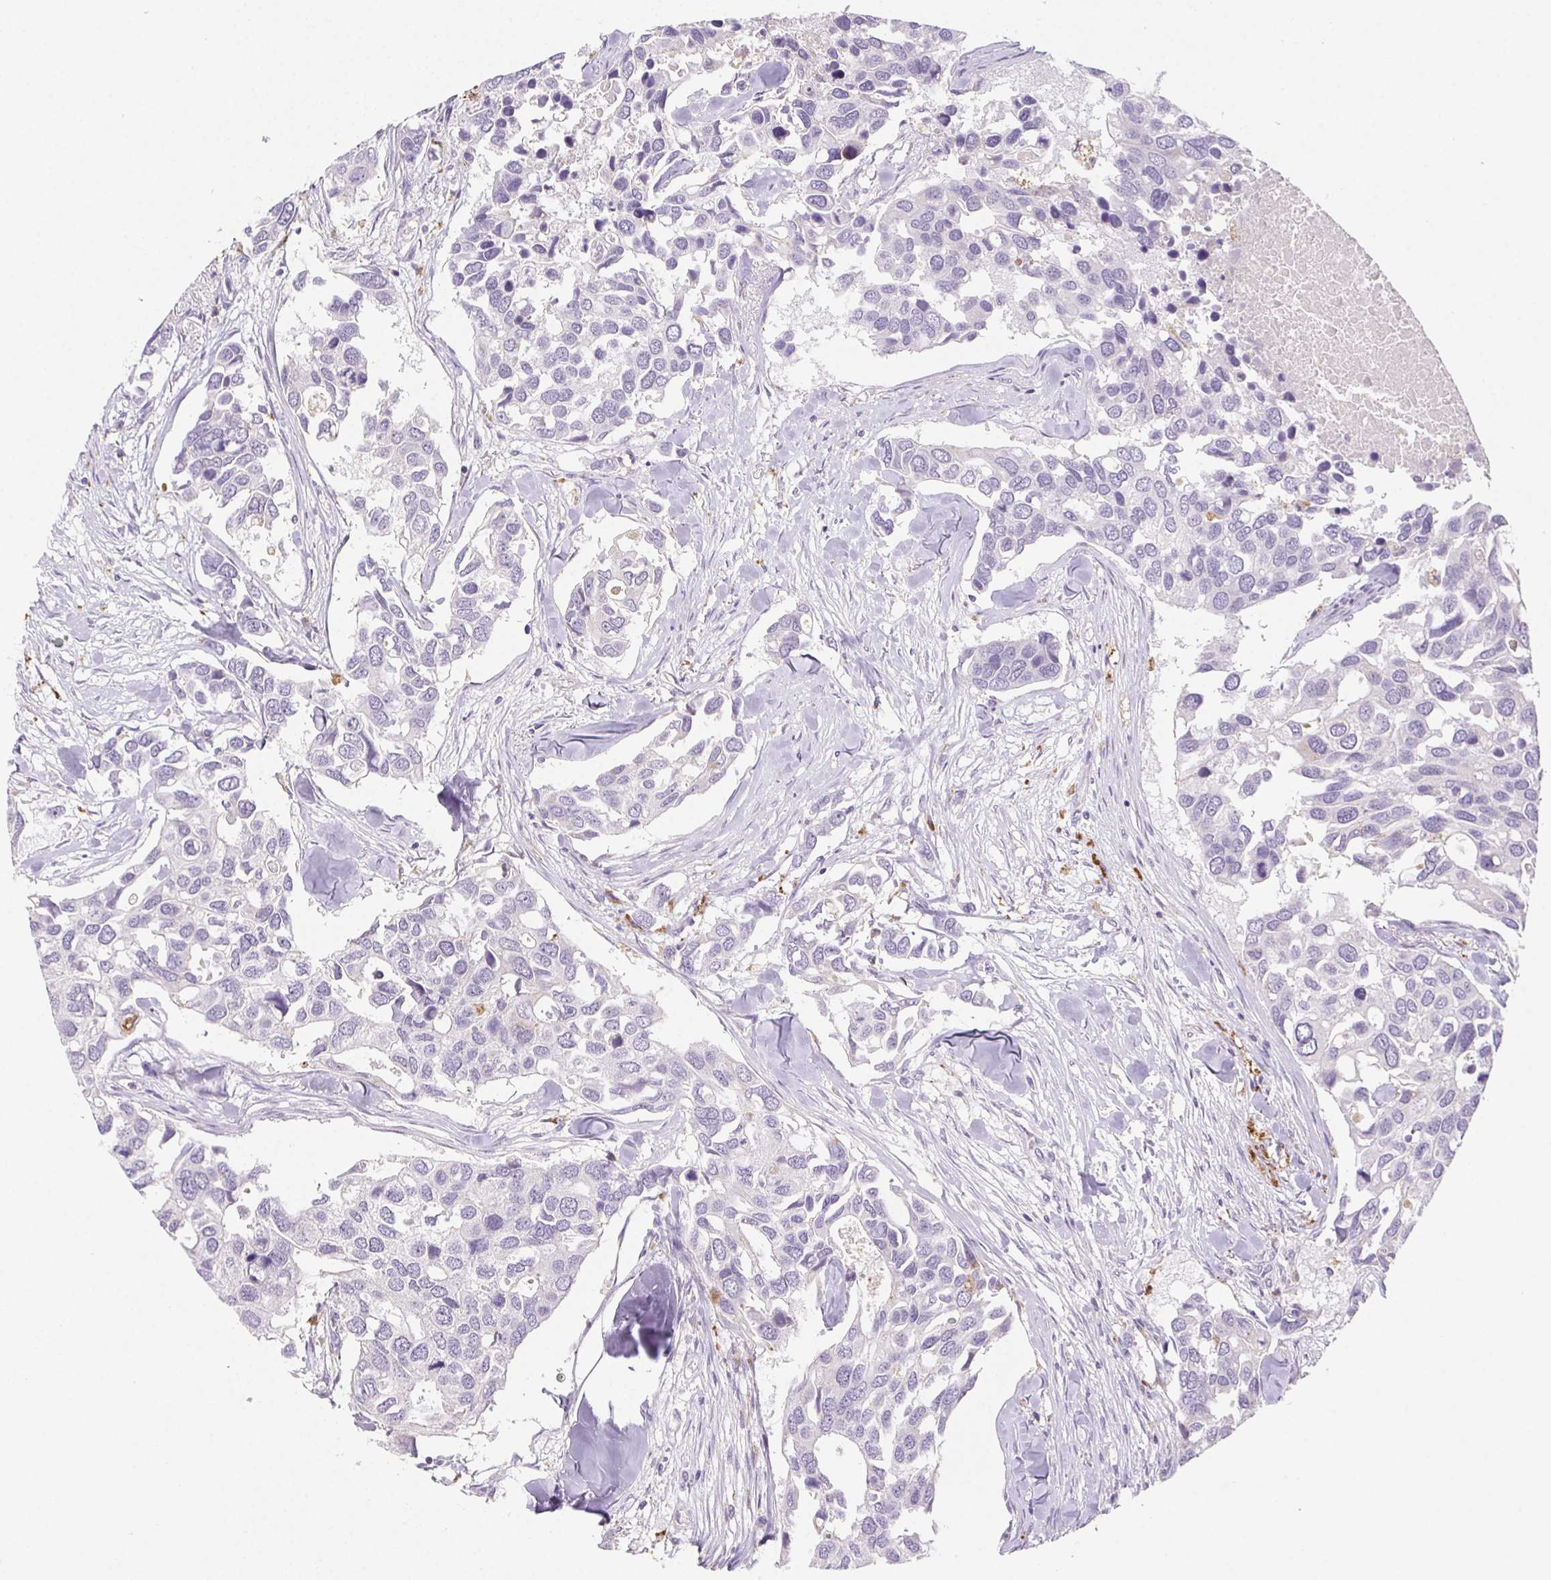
{"staining": {"intensity": "negative", "quantity": "none", "location": "none"}, "tissue": "breast cancer", "cell_type": "Tumor cells", "image_type": "cancer", "snomed": [{"axis": "morphology", "description": "Duct carcinoma"}, {"axis": "topography", "description": "Breast"}], "caption": "Histopathology image shows no protein positivity in tumor cells of infiltrating ductal carcinoma (breast) tissue.", "gene": "LIPA", "patient": {"sex": "female", "age": 83}}